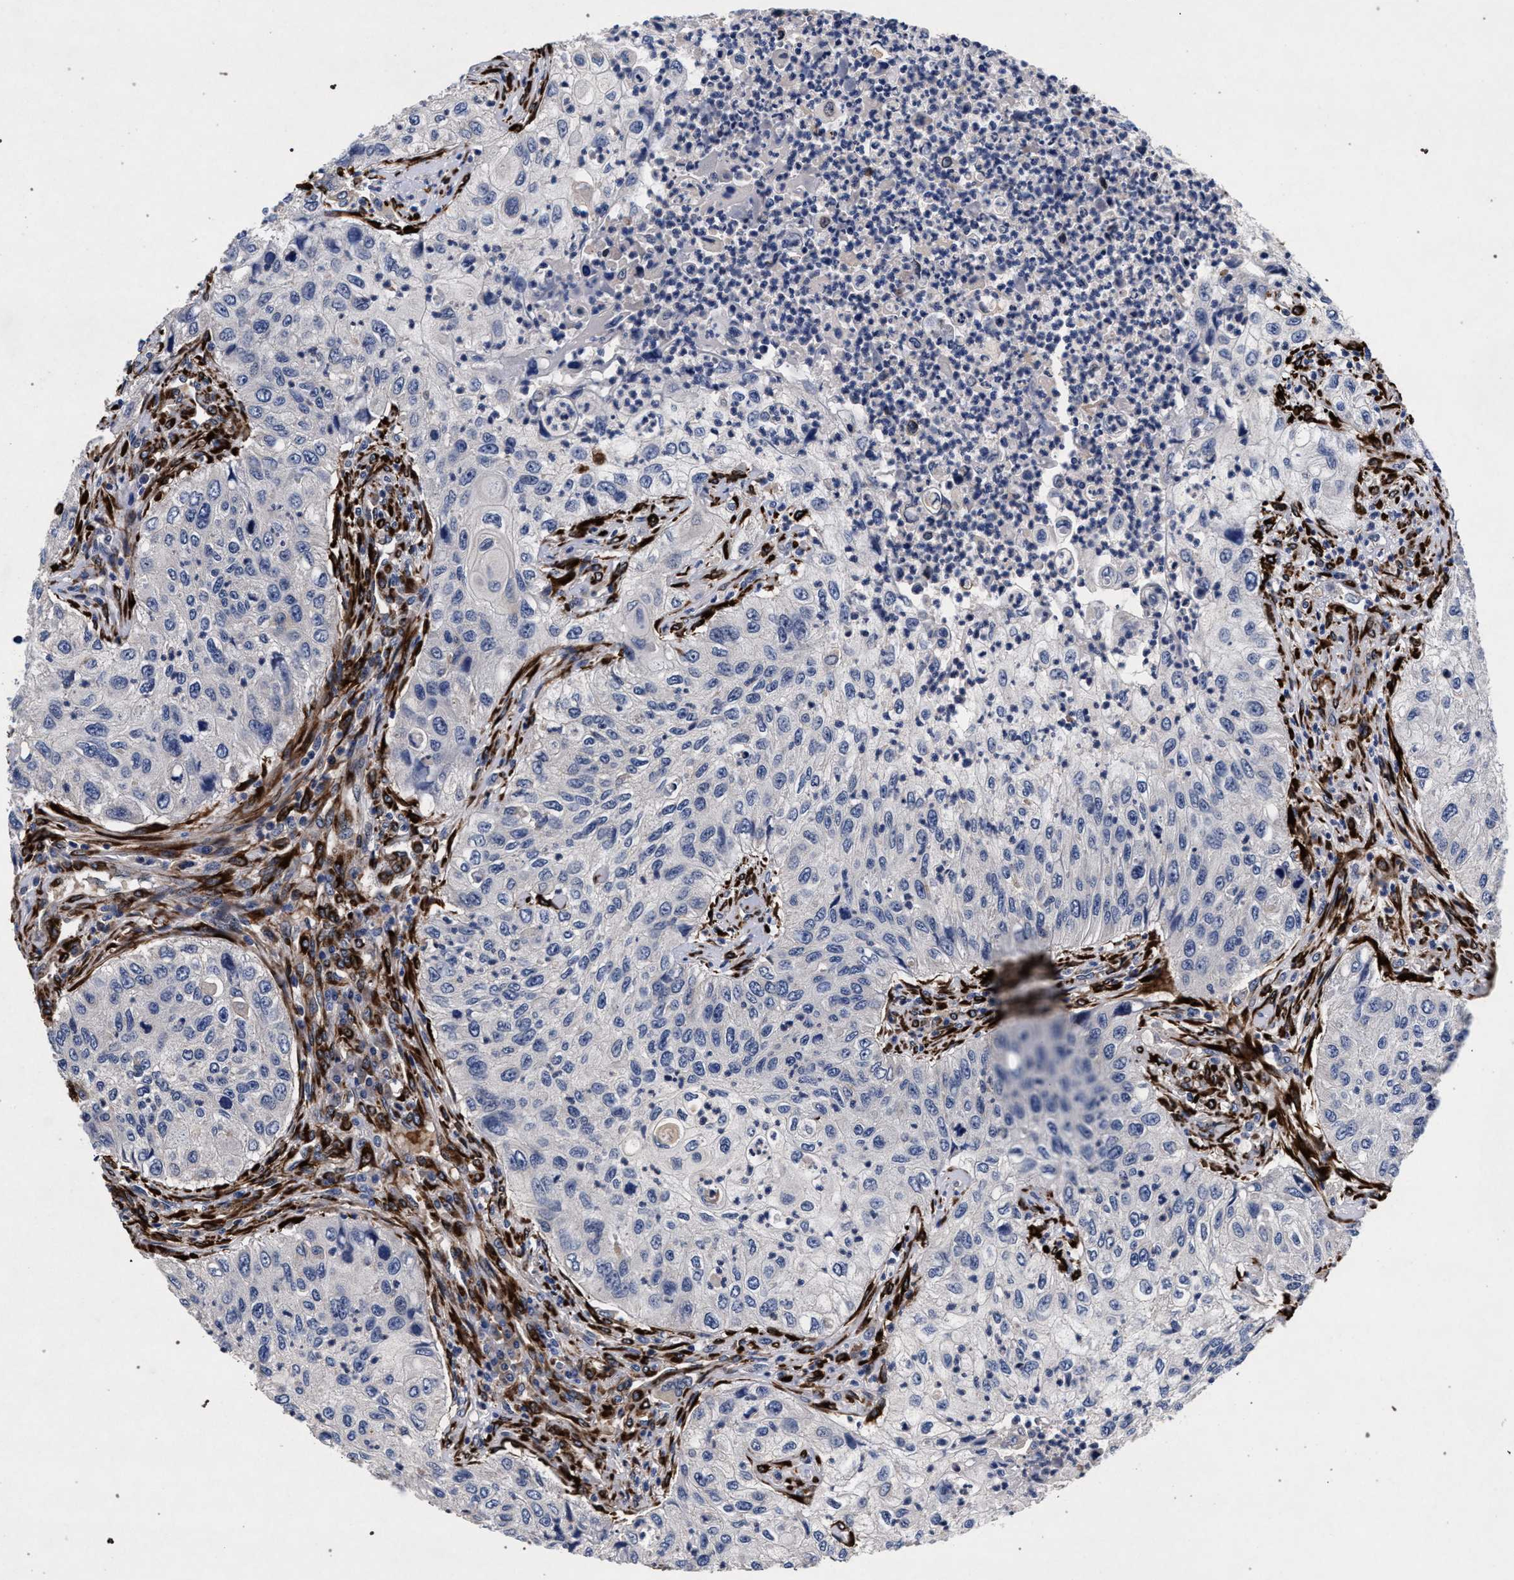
{"staining": {"intensity": "negative", "quantity": "none", "location": "none"}, "tissue": "urothelial cancer", "cell_type": "Tumor cells", "image_type": "cancer", "snomed": [{"axis": "morphology", "description": "Urothelial carcinoma, High grade"}, {"axis": "topography", "description": "Urinary bladder"}], "caption": "Urothelial carcinoma (high-grade) was stained to show a protein in brown. There is no significant staining in tumor cells. (DAB immunohistochemistry with hematoxylin counter stain).", "gene": "NEK7", "patient": {"sex": "female", "age": 60}}